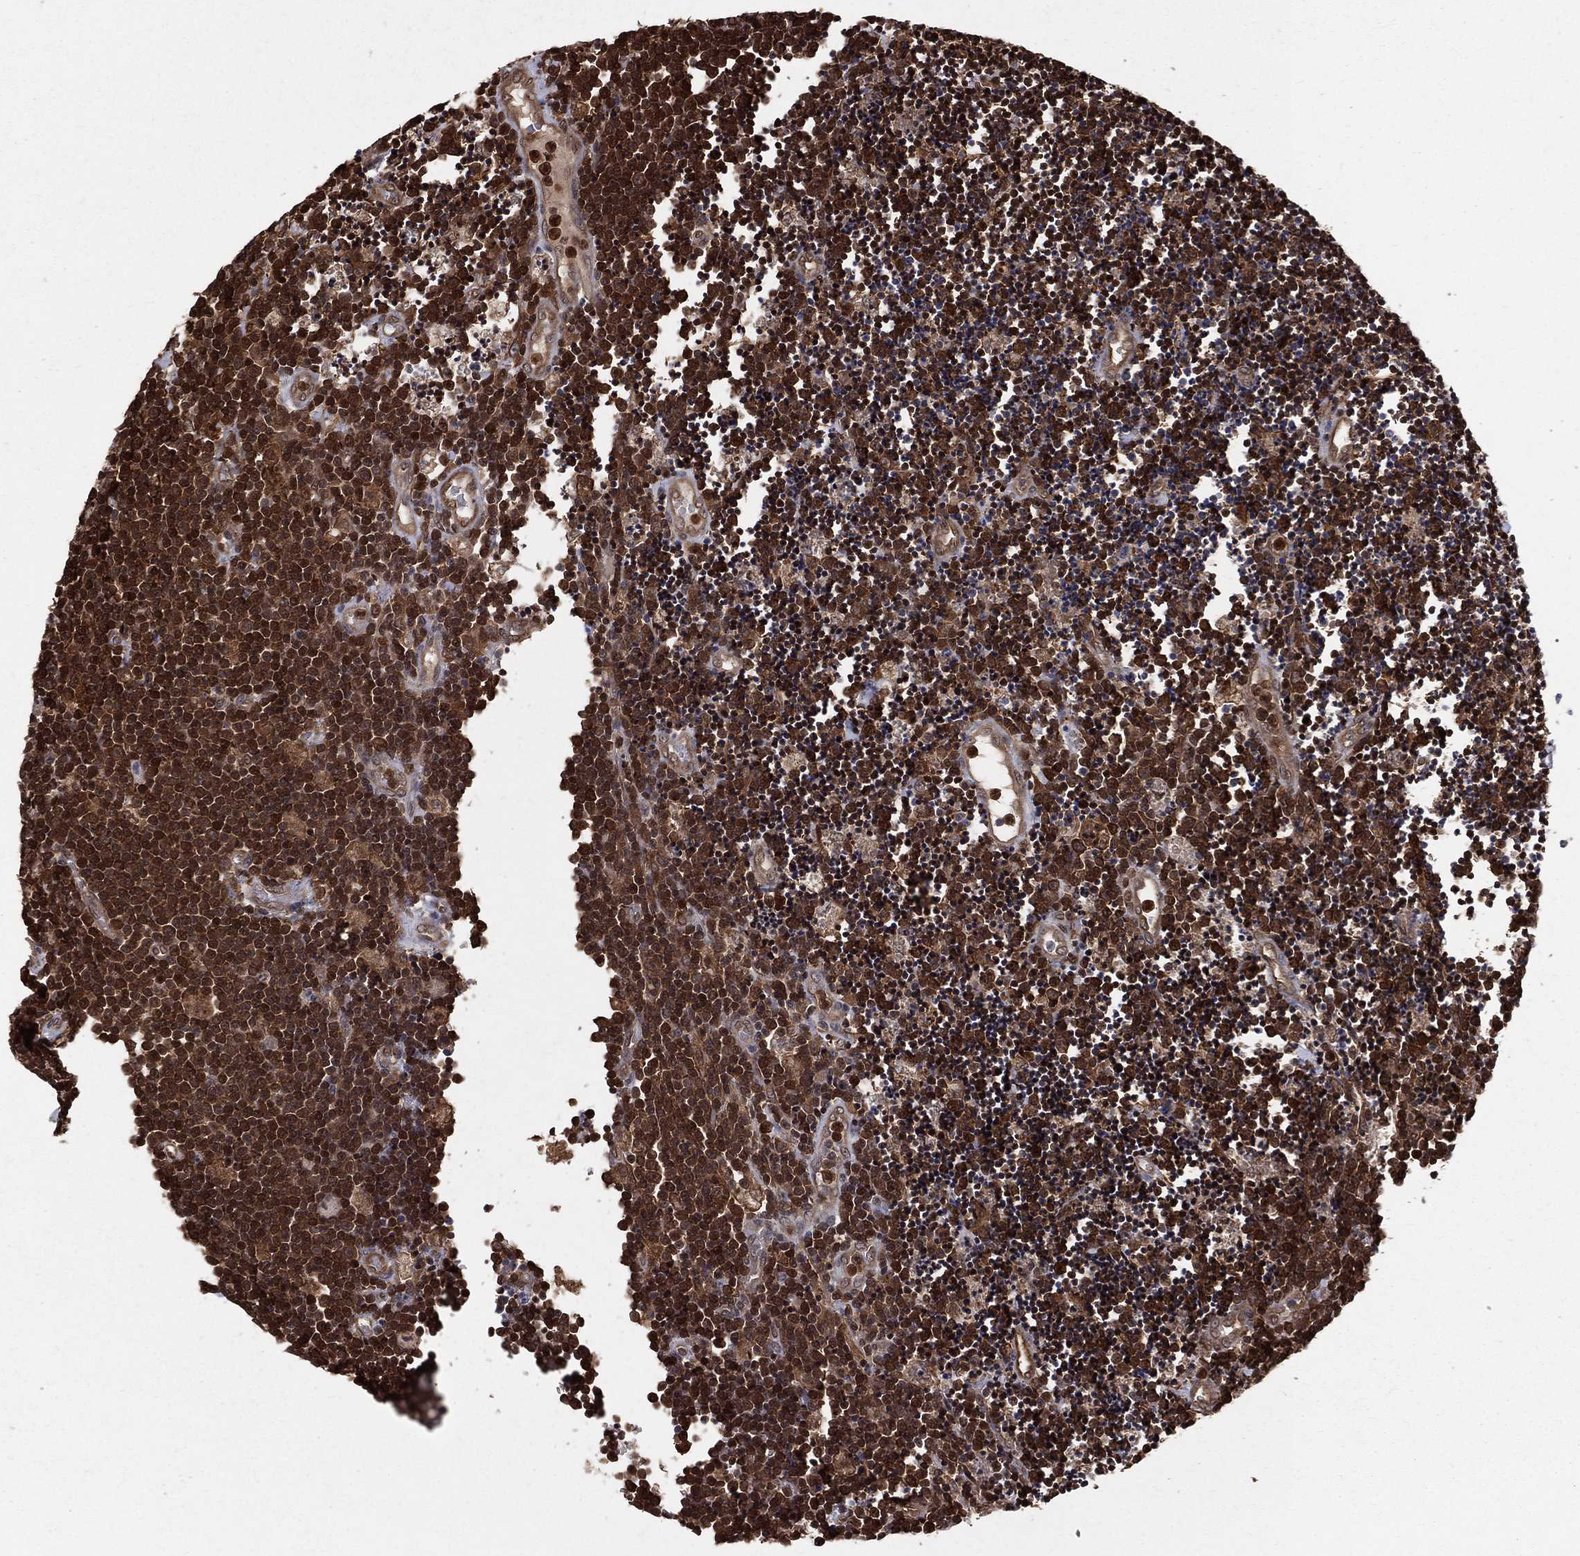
{"staining": {"intensity": "strong", "quantity": ">75%", "location": "cytoplasmic/membranous,nuclear"}, "tissue": "lymphoma", "cell_type": "Tumor cells", "image_type": "cancer", "snomed": [{"axis": "morphology", "description": "Malignant lymphoma, non-Hodgkin's type, Low grade"}, {"axis": "topography", "description": "Brain"}], "caption": "Low-grade malignant lymphoma, non-Hodgkin's type tissue exhibits strong cytoplasmic/membranous and nuclear staining in about >75% of tumor cells, visualized by immunohistochemistry.", "gene": "ENO1", "patient": {"sex": "female", "age": 66}}